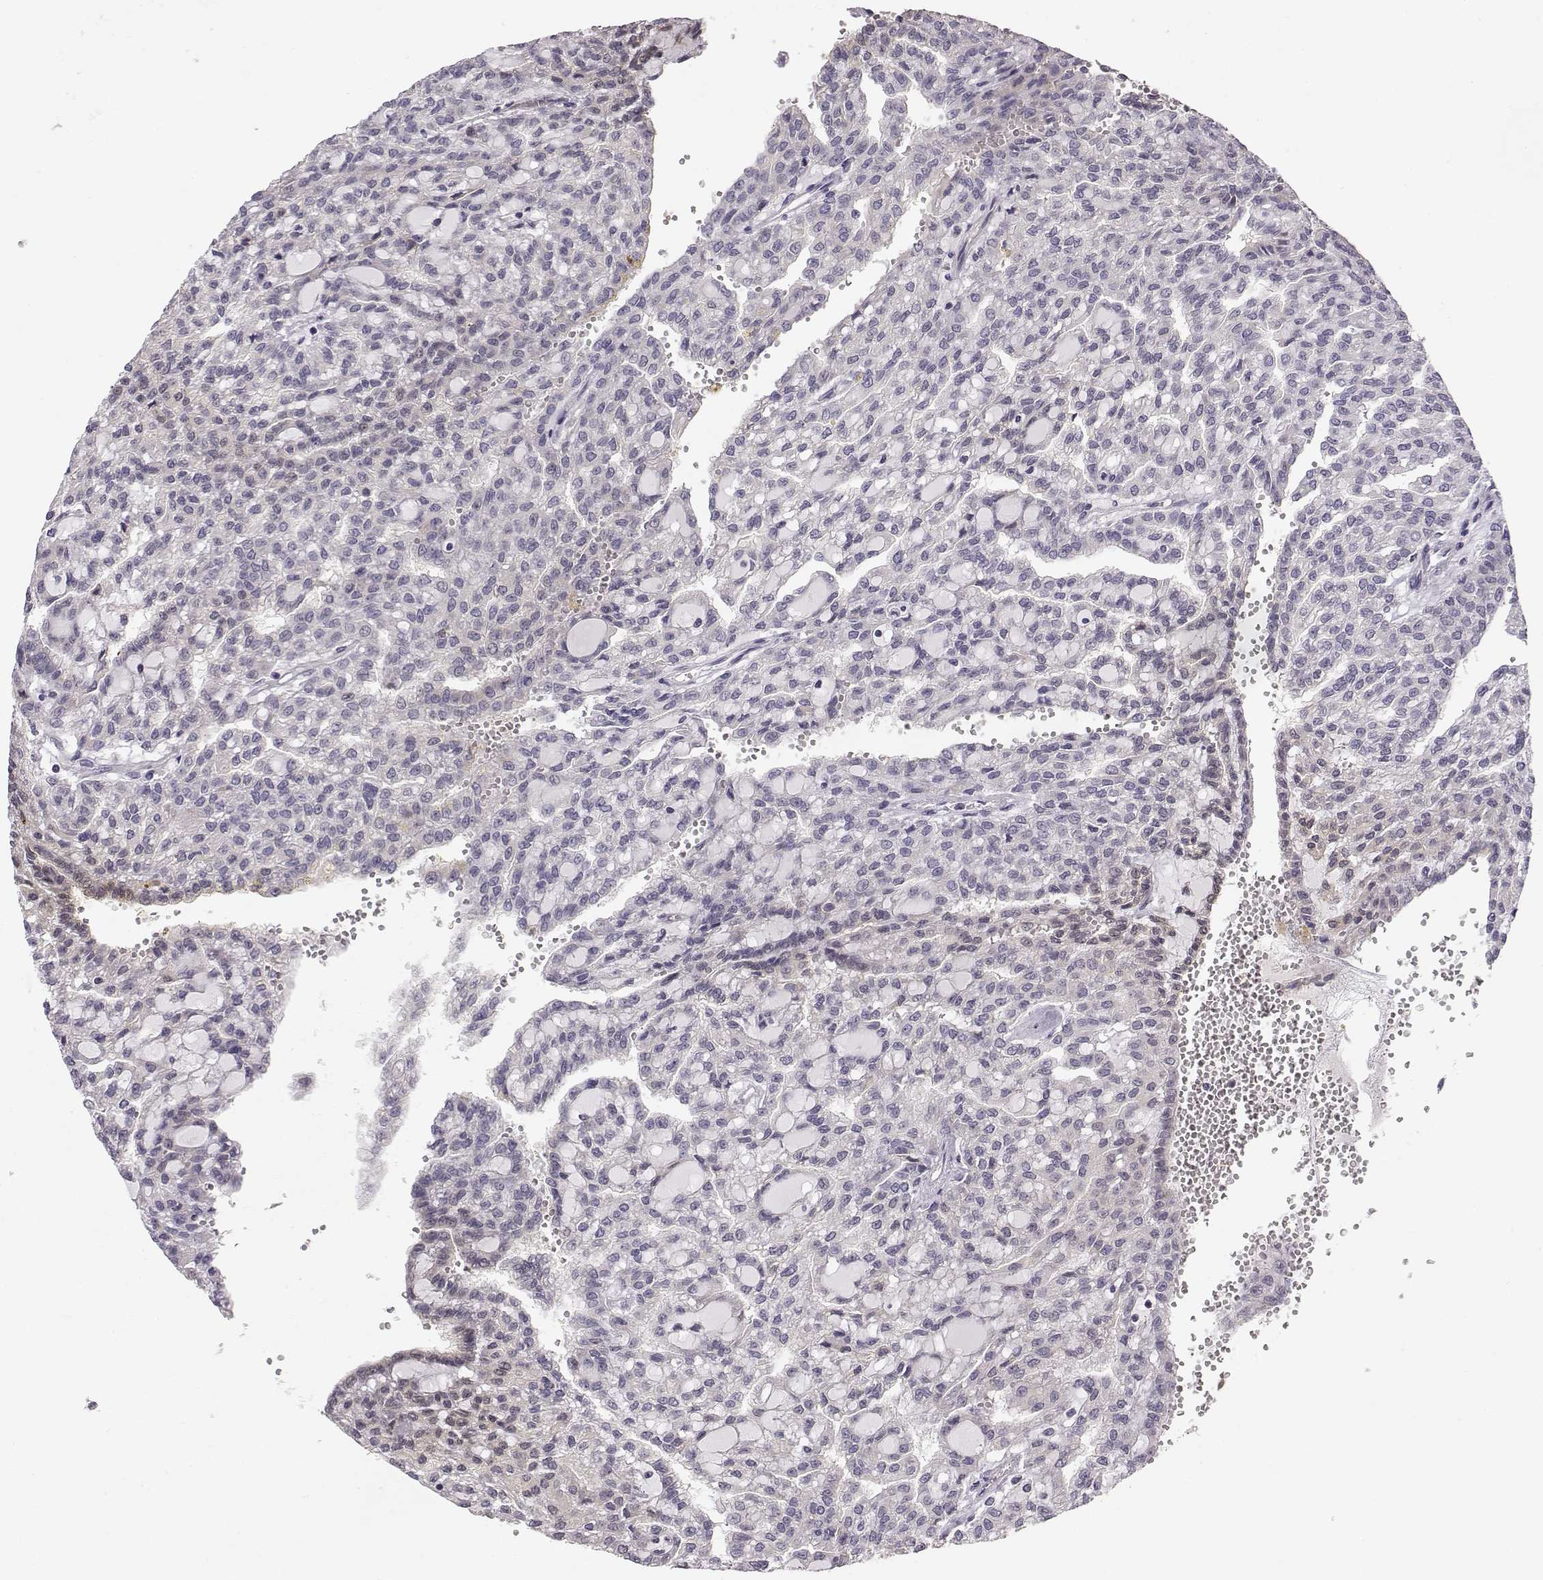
{"staining": {"intensity": "negative", "quantity": "none", "location": "none"}, "tissue": "renal cancer", "cell_type": "Tumor cells", "image_type": "cancer", "snomed": [{"axis": "morphology", "description": "Adenocarcinoma, NOS"}, {"axis": "topography", "description": "Kidney"}], "caption": "High power microscopy micrograph of an immunohistochemistry (IHC) histopathology image of adenocarcinoma (renal), revealing no significant expression in tumor cells. (Stains: DAB IHC with hematoxylin counter stain, Microscopy: brightfield microscopy at high magnification).", "gene": "ACSL6", "patient": {"sex": "male", "age": 63}}